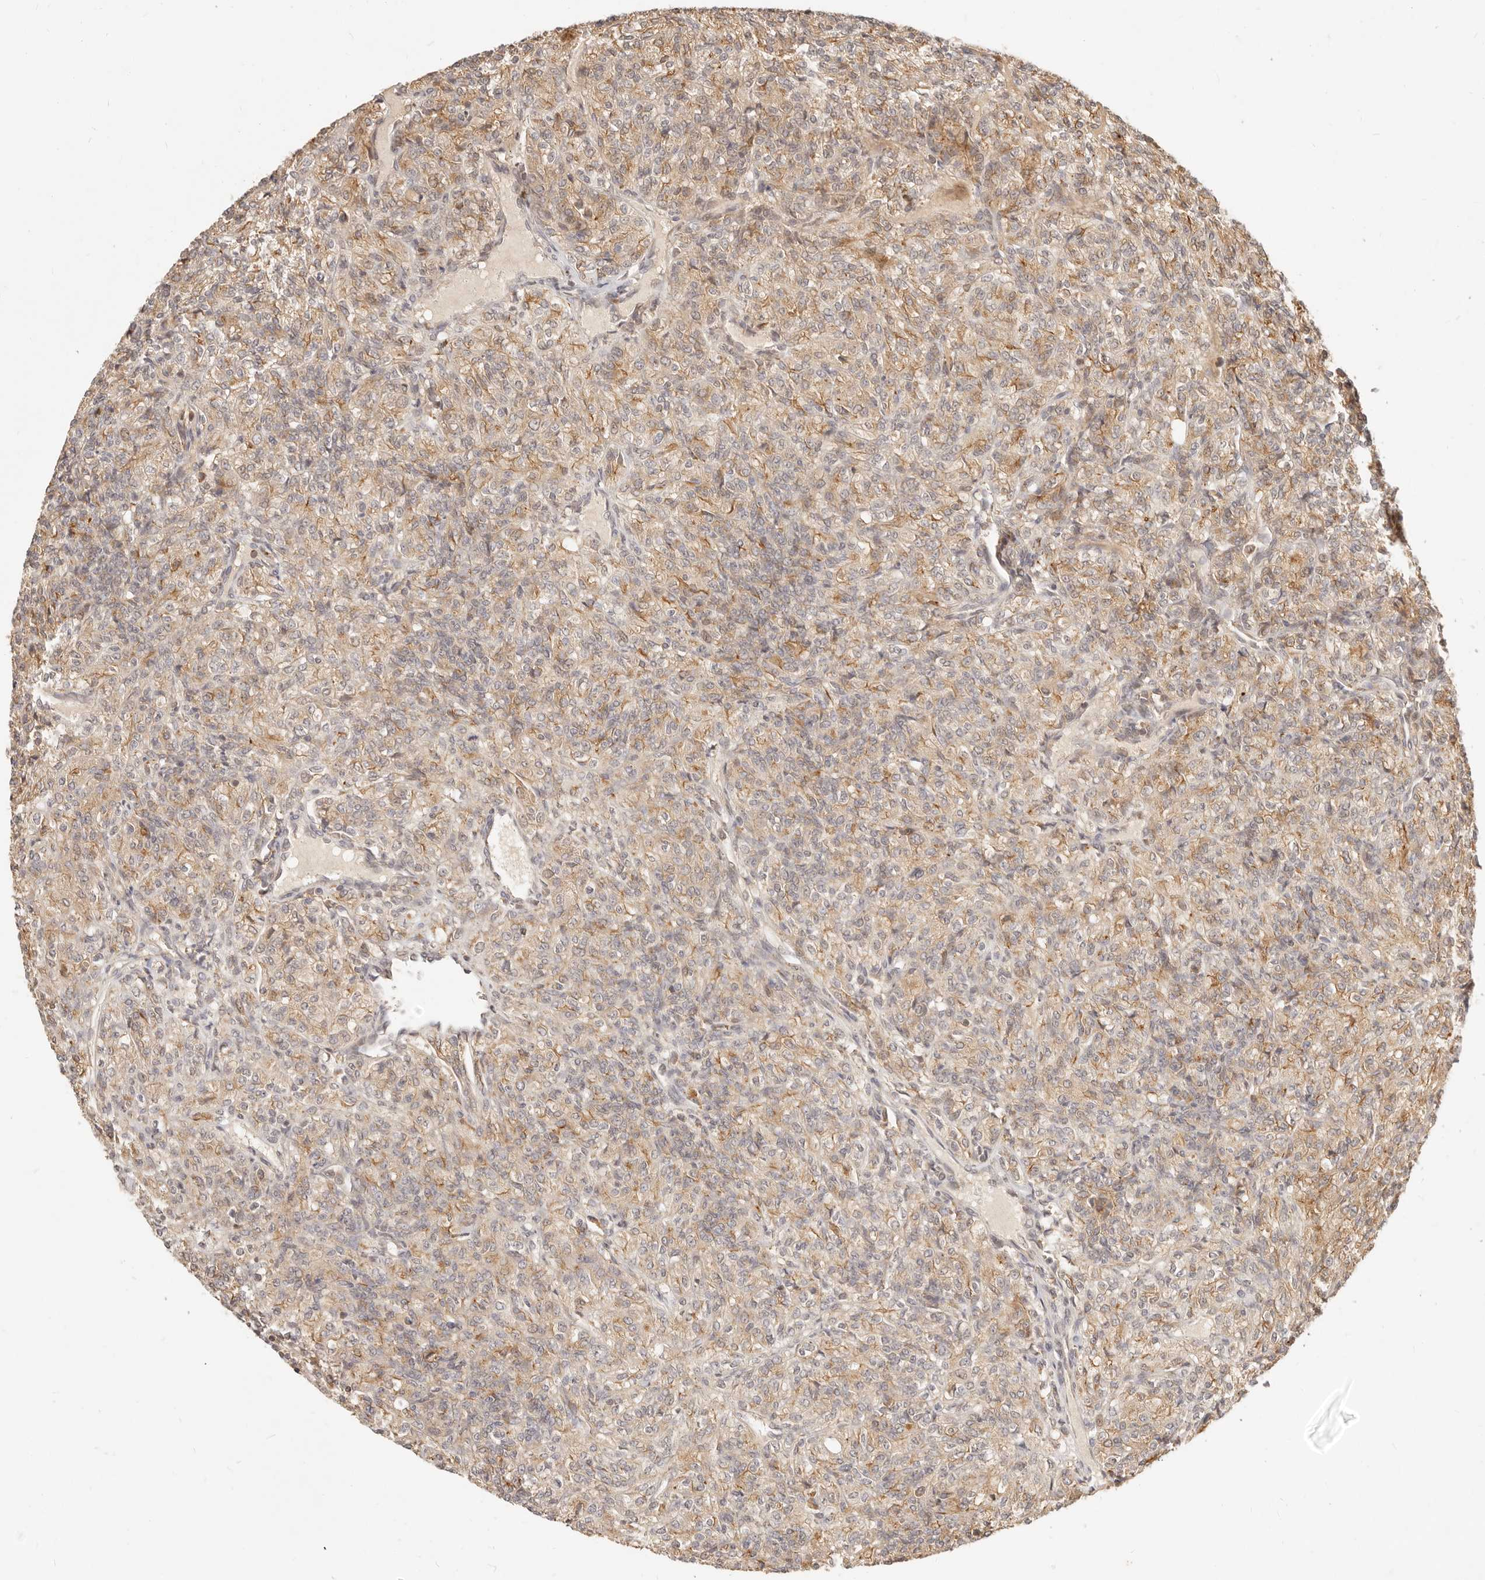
{"staining": {"intensity": "moderate", "quantity": ">75%", "location": "cytoplasmic/membranous"}, "tissue": "renal cancer", "cell_type": "Tumor cells", "image_type": "cancer", "snomed": [{"axis": "morphology", "description": "Adenocarcinoma, NOS"}, {"axis": "topography", "description": "Kidney"}], "caption": "This micrograph displays immunohistochemistry (IHC) staining of renal cancer, with medium moderate cytoplasmic/membranous staining in approximately >75% of tumor cells.", "gene": "TIMM17A", "patient": {"sex": "male", "age": 77}}